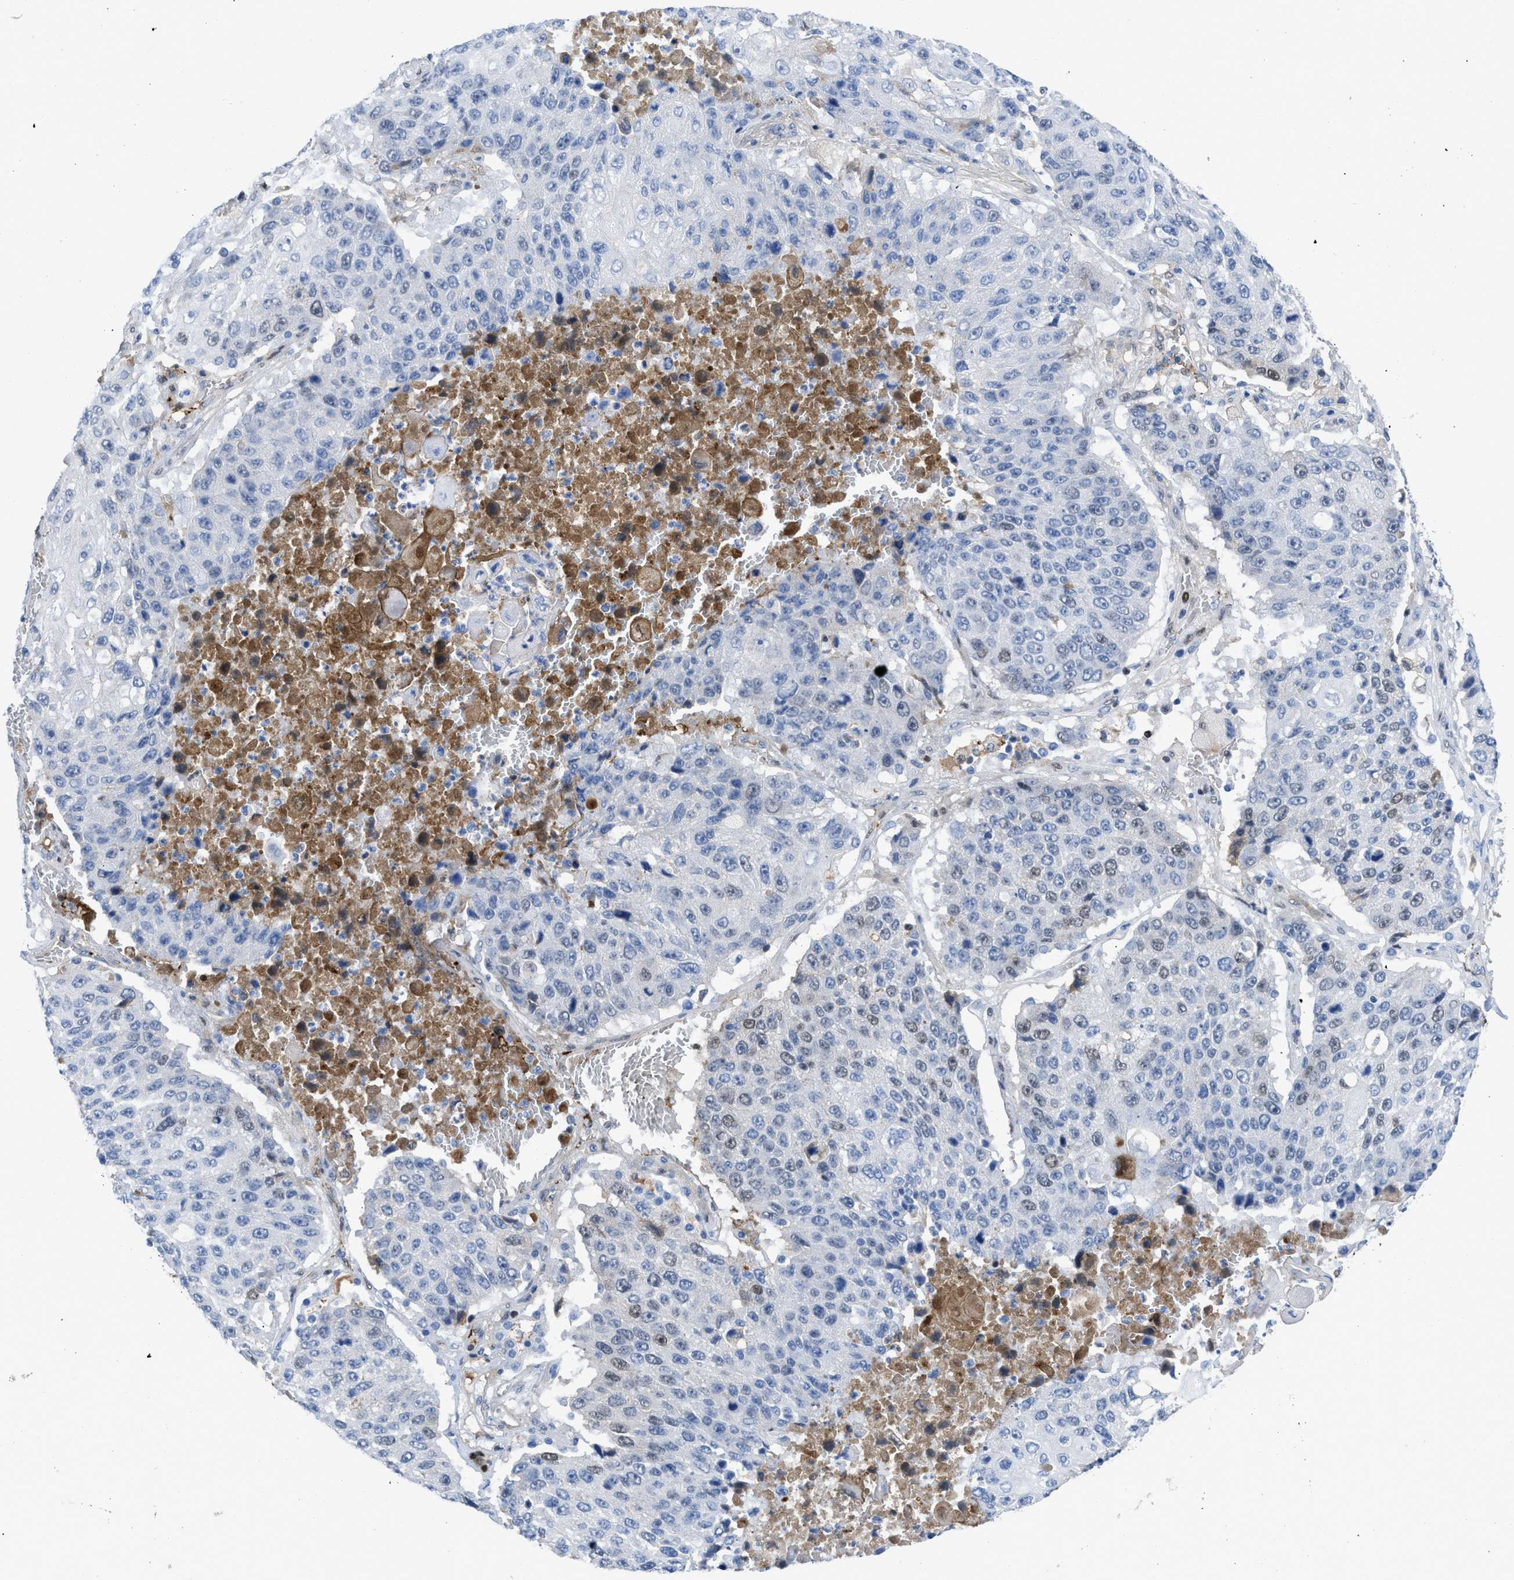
{"staining": {"intensity": "moderate", "quantity": "<25%", "location": "nuclear"}, "tissue": "lung cancer", "cell_type": "Tumor cells", "image_type": "cancer", "snomed": [{"axis": "morphology", "description": "Squamous cell carcinoma, NOS"}, {"axis": "topography", "description": "Lung"}], "caption": "Lung cancer (squamous cell carcinoma) stained with a protein marker displays moderate staining in tumor cells.", "gene": "LEF1", "patient": {"sex": "male", "age": 61}}